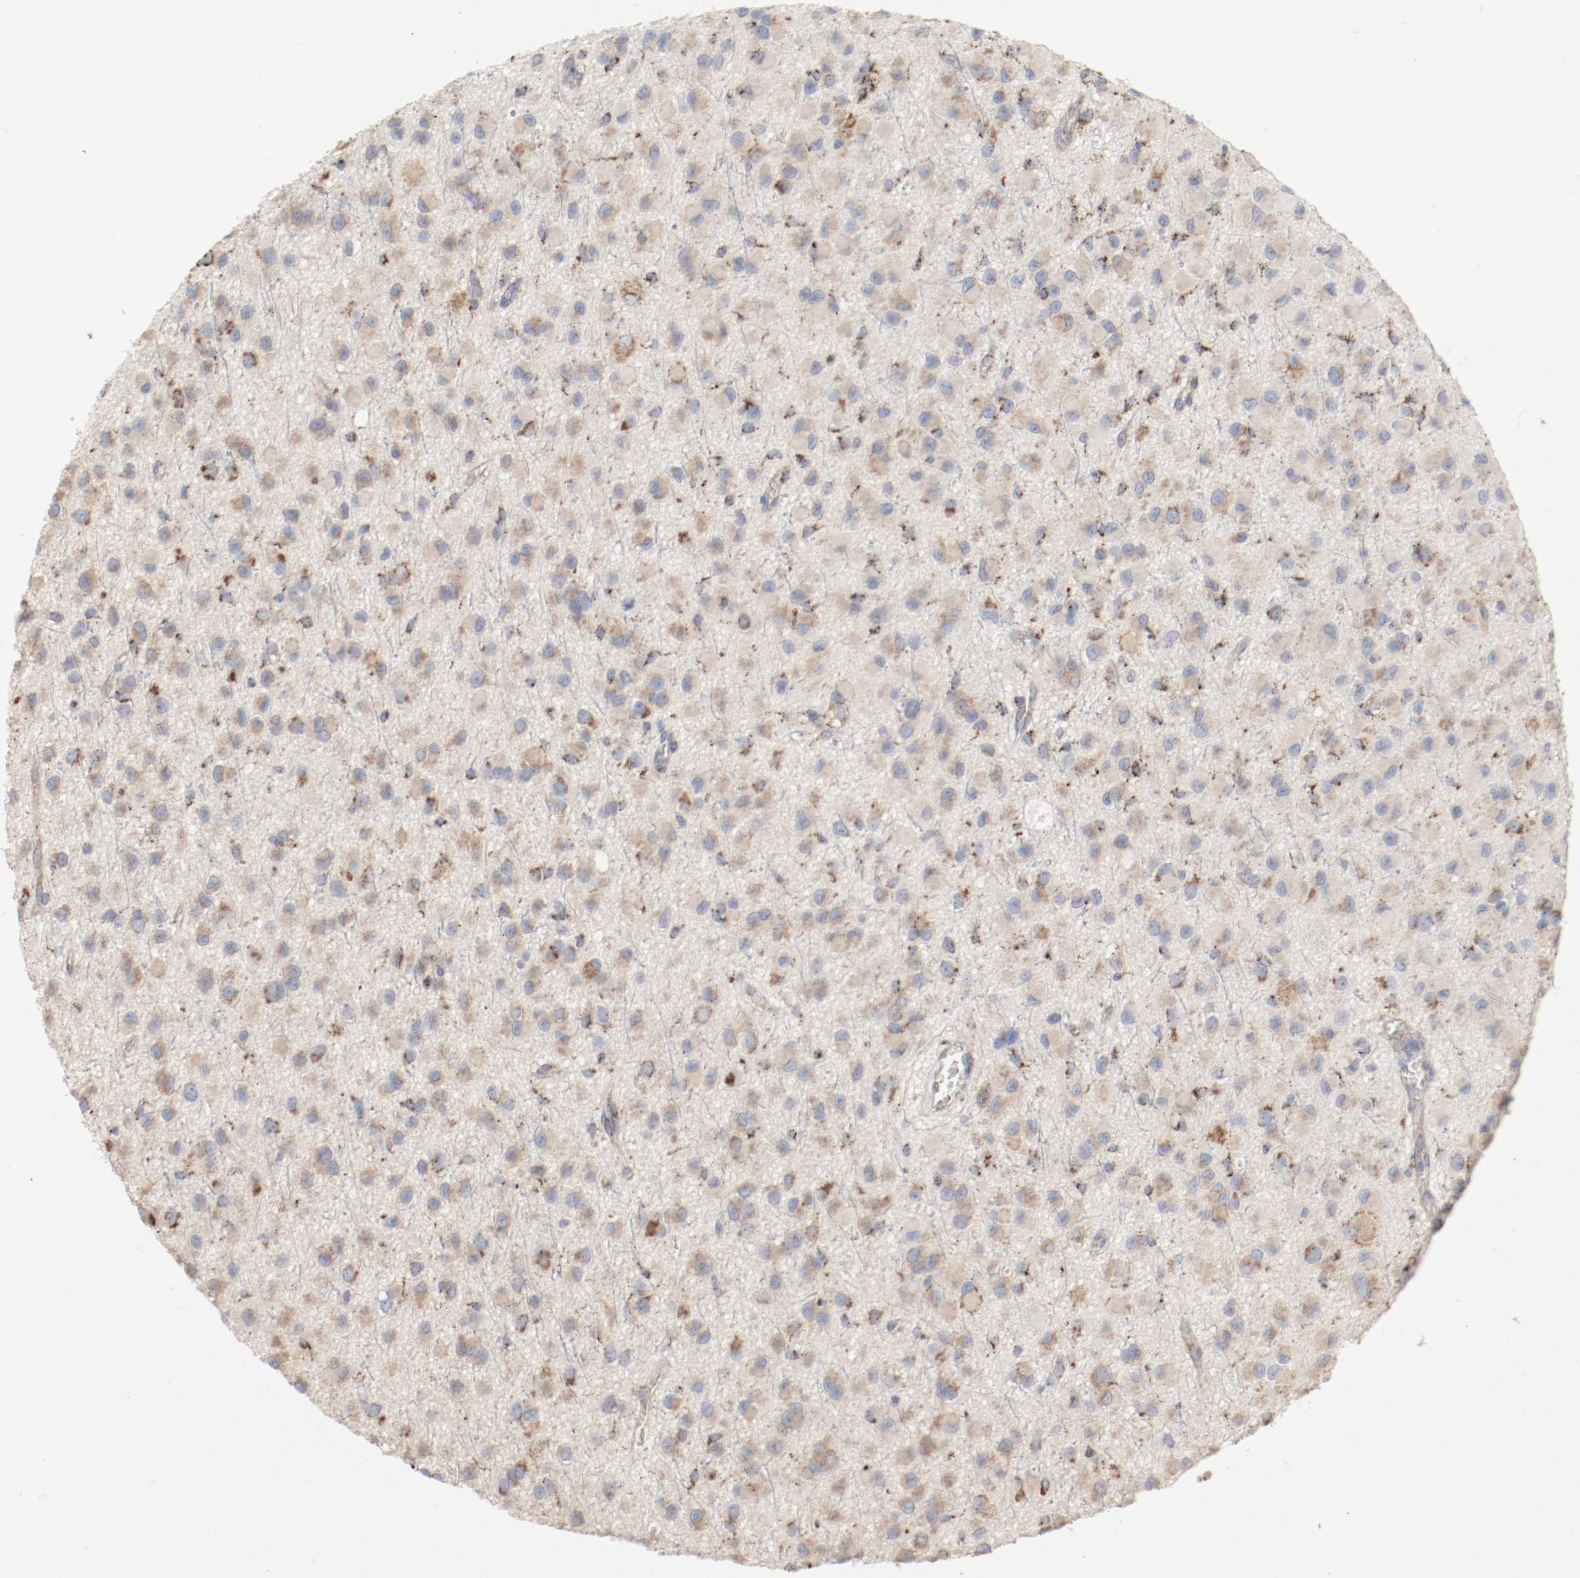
{"staining": {"intensity": "weak", "quantity": ">75%", "location": "cytoplasmic/membranous"}, "tissue": "glioma", "cell_type": "Tumor cells", "image_type": "cancer", "snomed": [{"axis": "morphology", "description": "Glioma, malignant, Low grade"}, {"axis": "topography", "description": "Brain"}], "caption": "This image reveals immunohistochemistry staining of malignant glioma (low-grade), with low weak cytoplasmic/membranous positivity in approximately >75% of tumor cells.", "gene": "SETD3", "patient": {"sex": "male", "age": 42}}